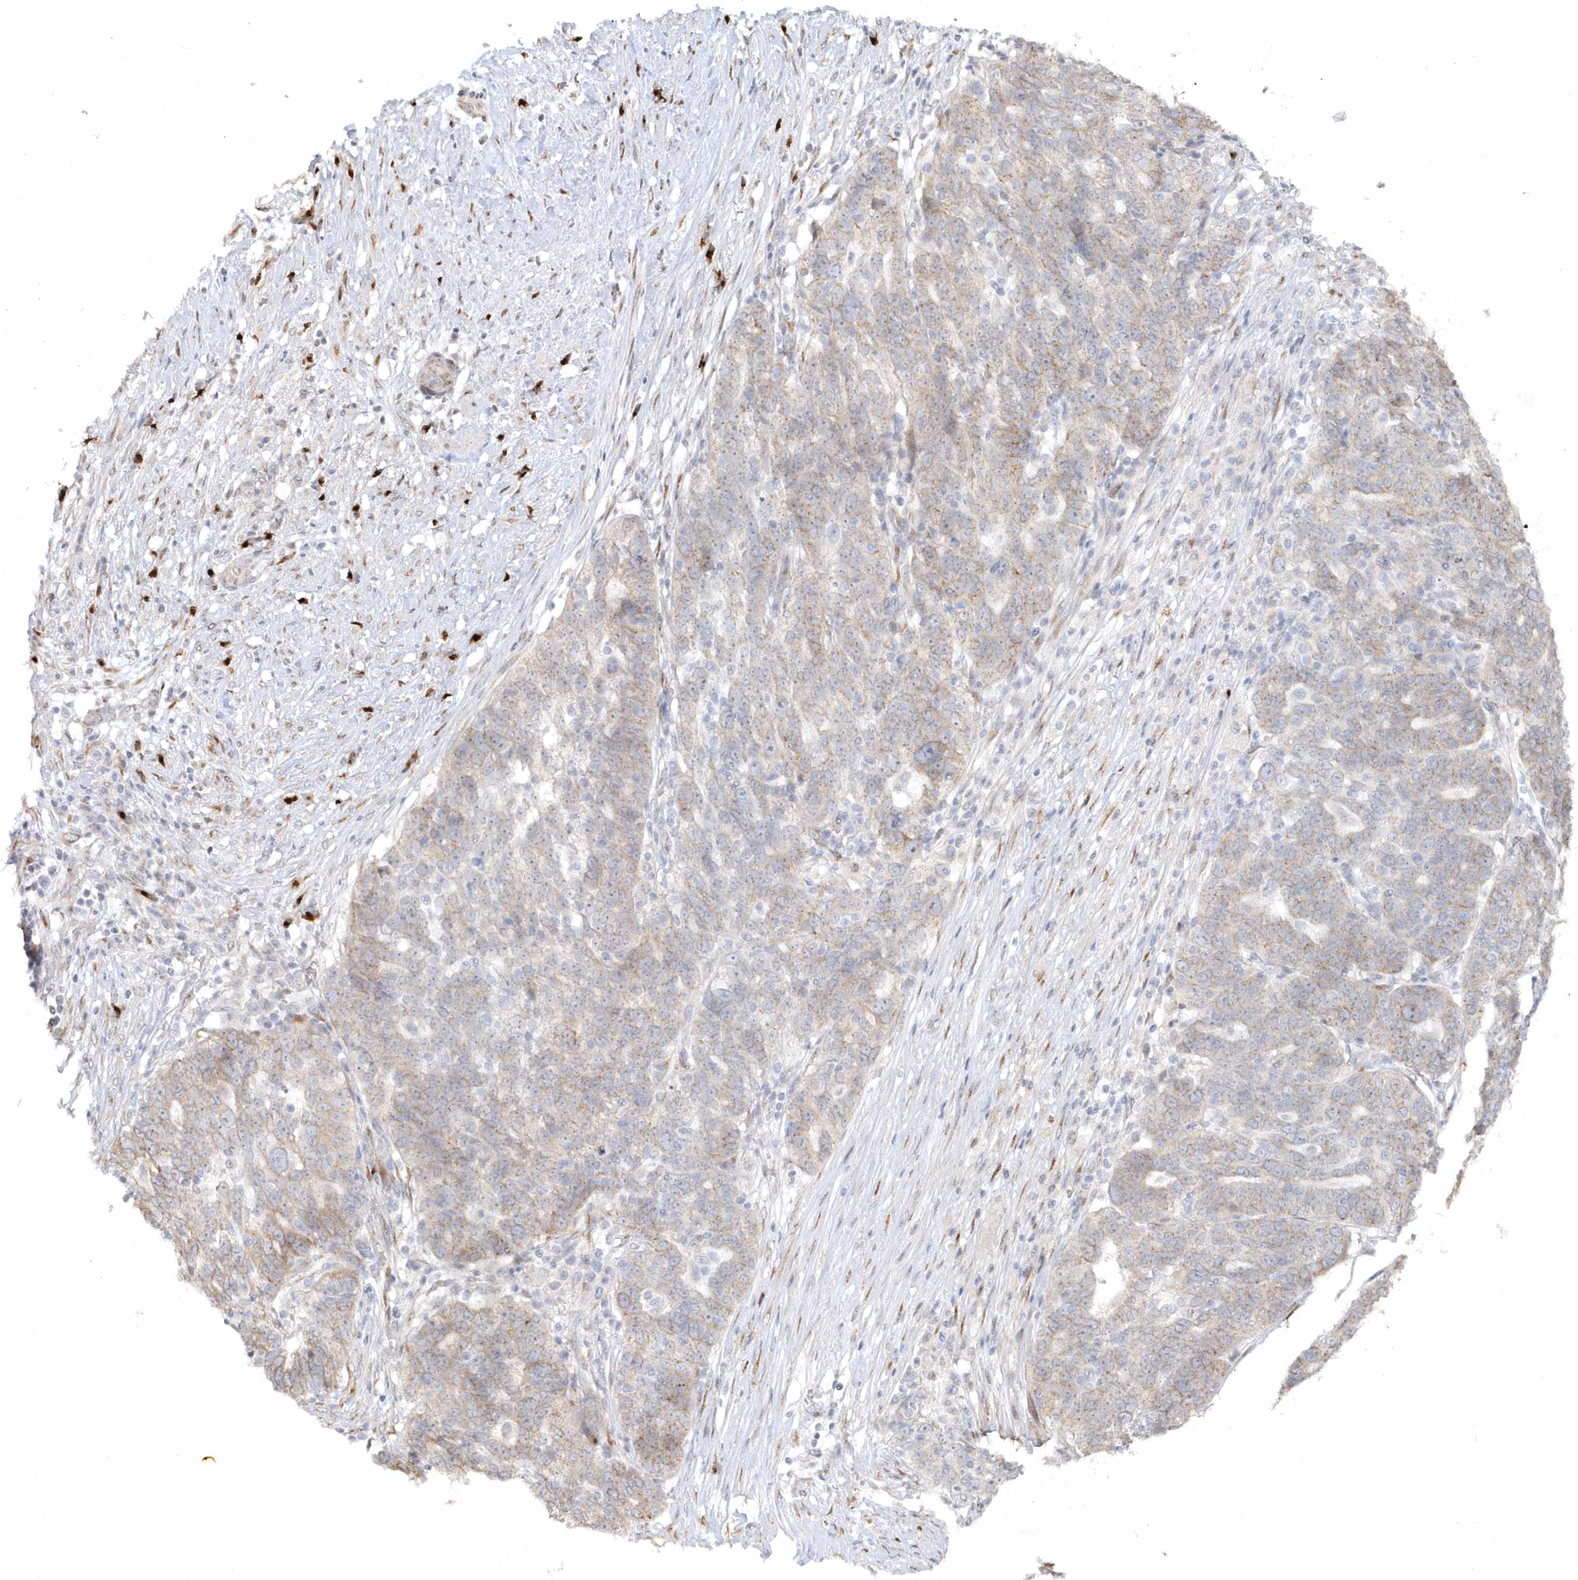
{"staining": {"intensity": "moderate", "quantity": "25%-75%", "location": "cytoplasmic/membranous"}, "tissue": "ovarian cancer", "cell_type": "Tumor cells", "image_type": "cancer", "snomed": [{"axis": "morphology", "description": "Cystadenocarcinoma, serous, NOS"}, {"axis": "topography", "description": "Ovary"}], "caption": "Ovarian serous cystadenocarcinoma stained for a protein demonstrates moderate cytoplasmic/membranous positivity in tumor cells. Using DAB (brown) and hematoxylin (blue) stains, captured at high magnification using brightfield microscopy.", "gene": "DHFR", "patient": {"sex": "female", "age": 59}}